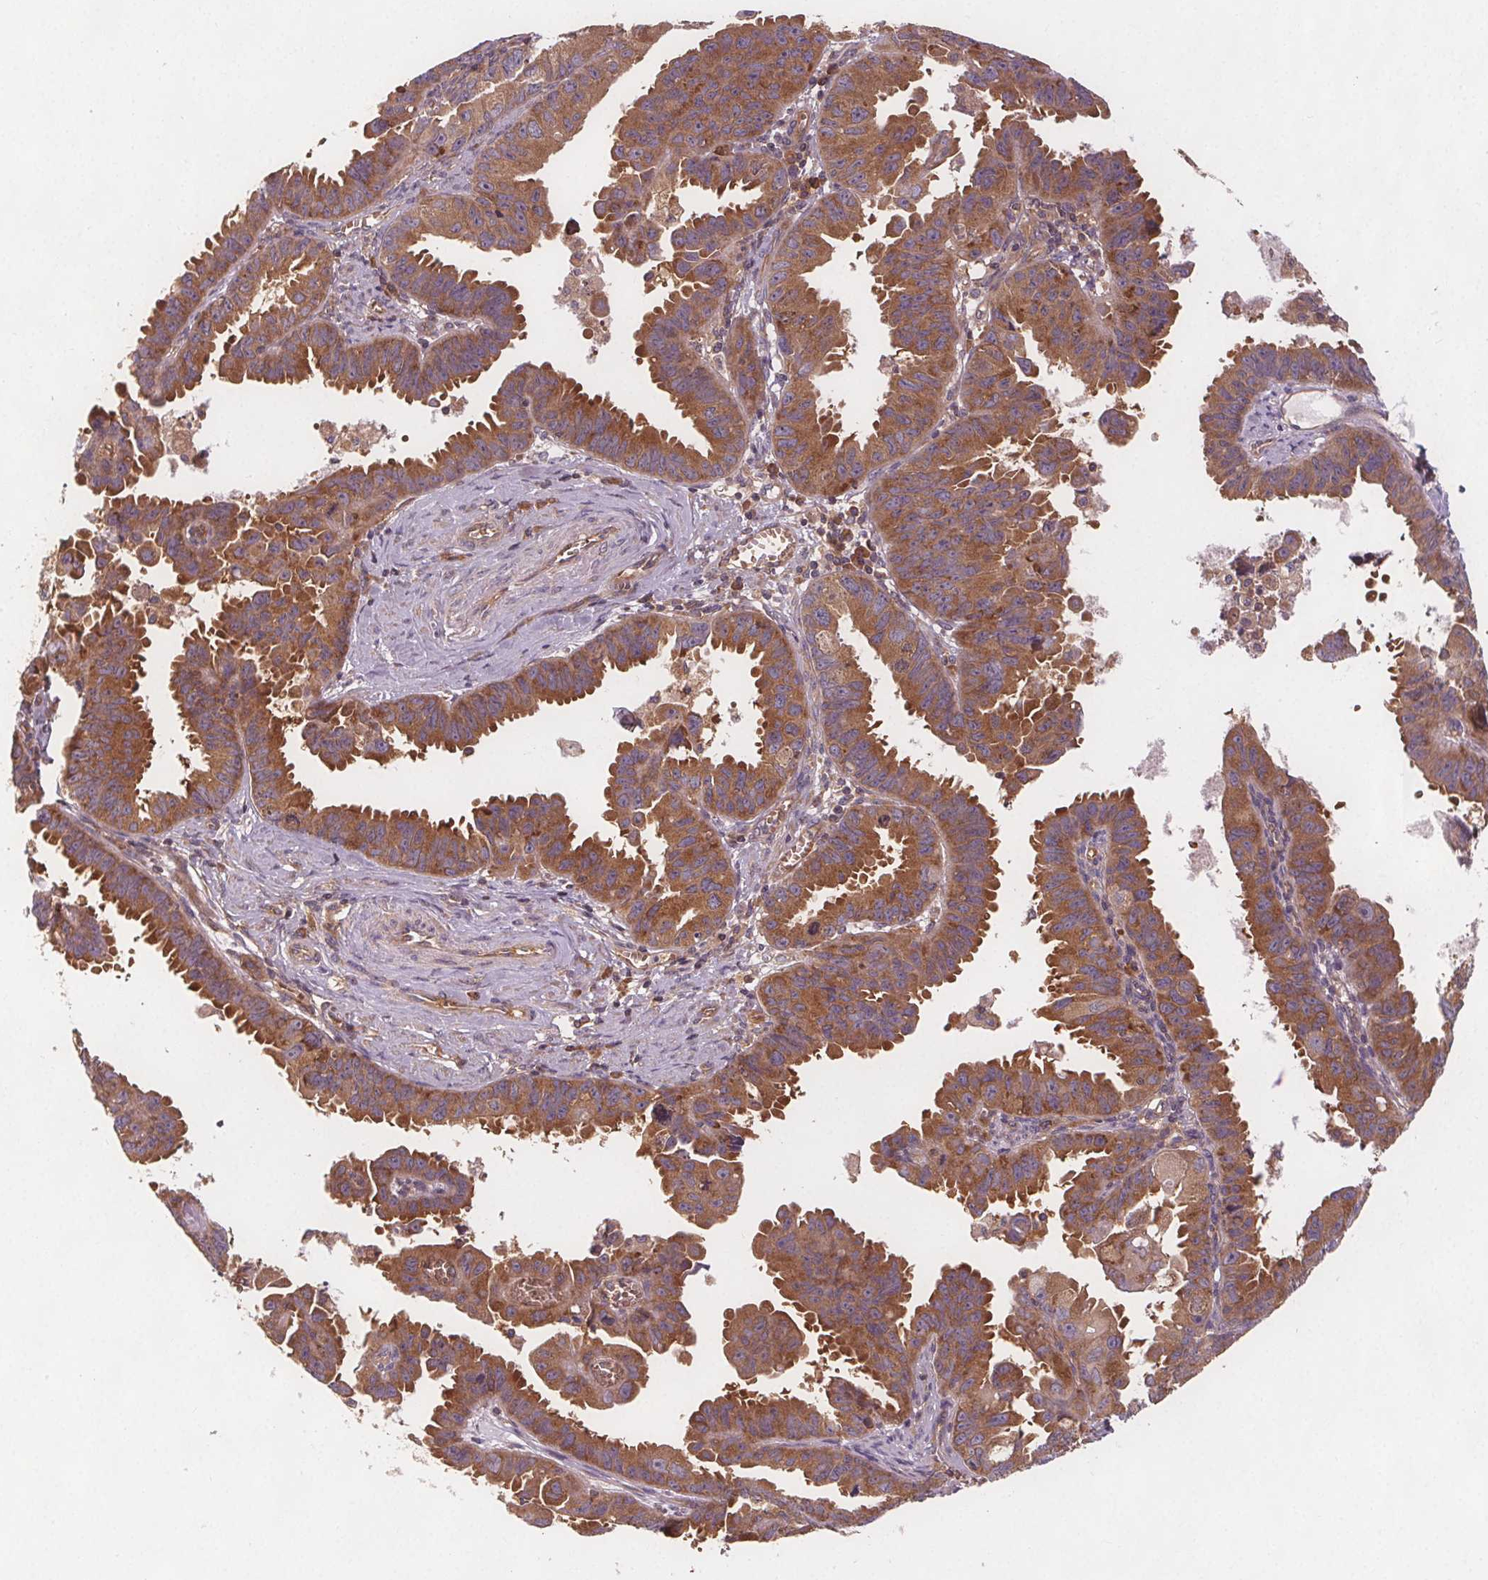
{"staining": {"intensity": "moderate", "quantity": ">75%", "location": "cytoplasmic/membranous"}, "tissue": "ovarian cancer", "cell_type": "Tumor cells", "image_type": "cancer", "snomed": [{"axis": "morphology", "description": "Carcinoma, endometroid"}, {"axis": "topography", "description": "Ovary"}], "caption": "Ovarian cancer stained with a brown dye demonstrates moderate cytoplasmic/membranous positive expression in approximately >75% of tumor cells.", "gene": "EIF3D", "patient": {"sex": "female", "age": 85}}